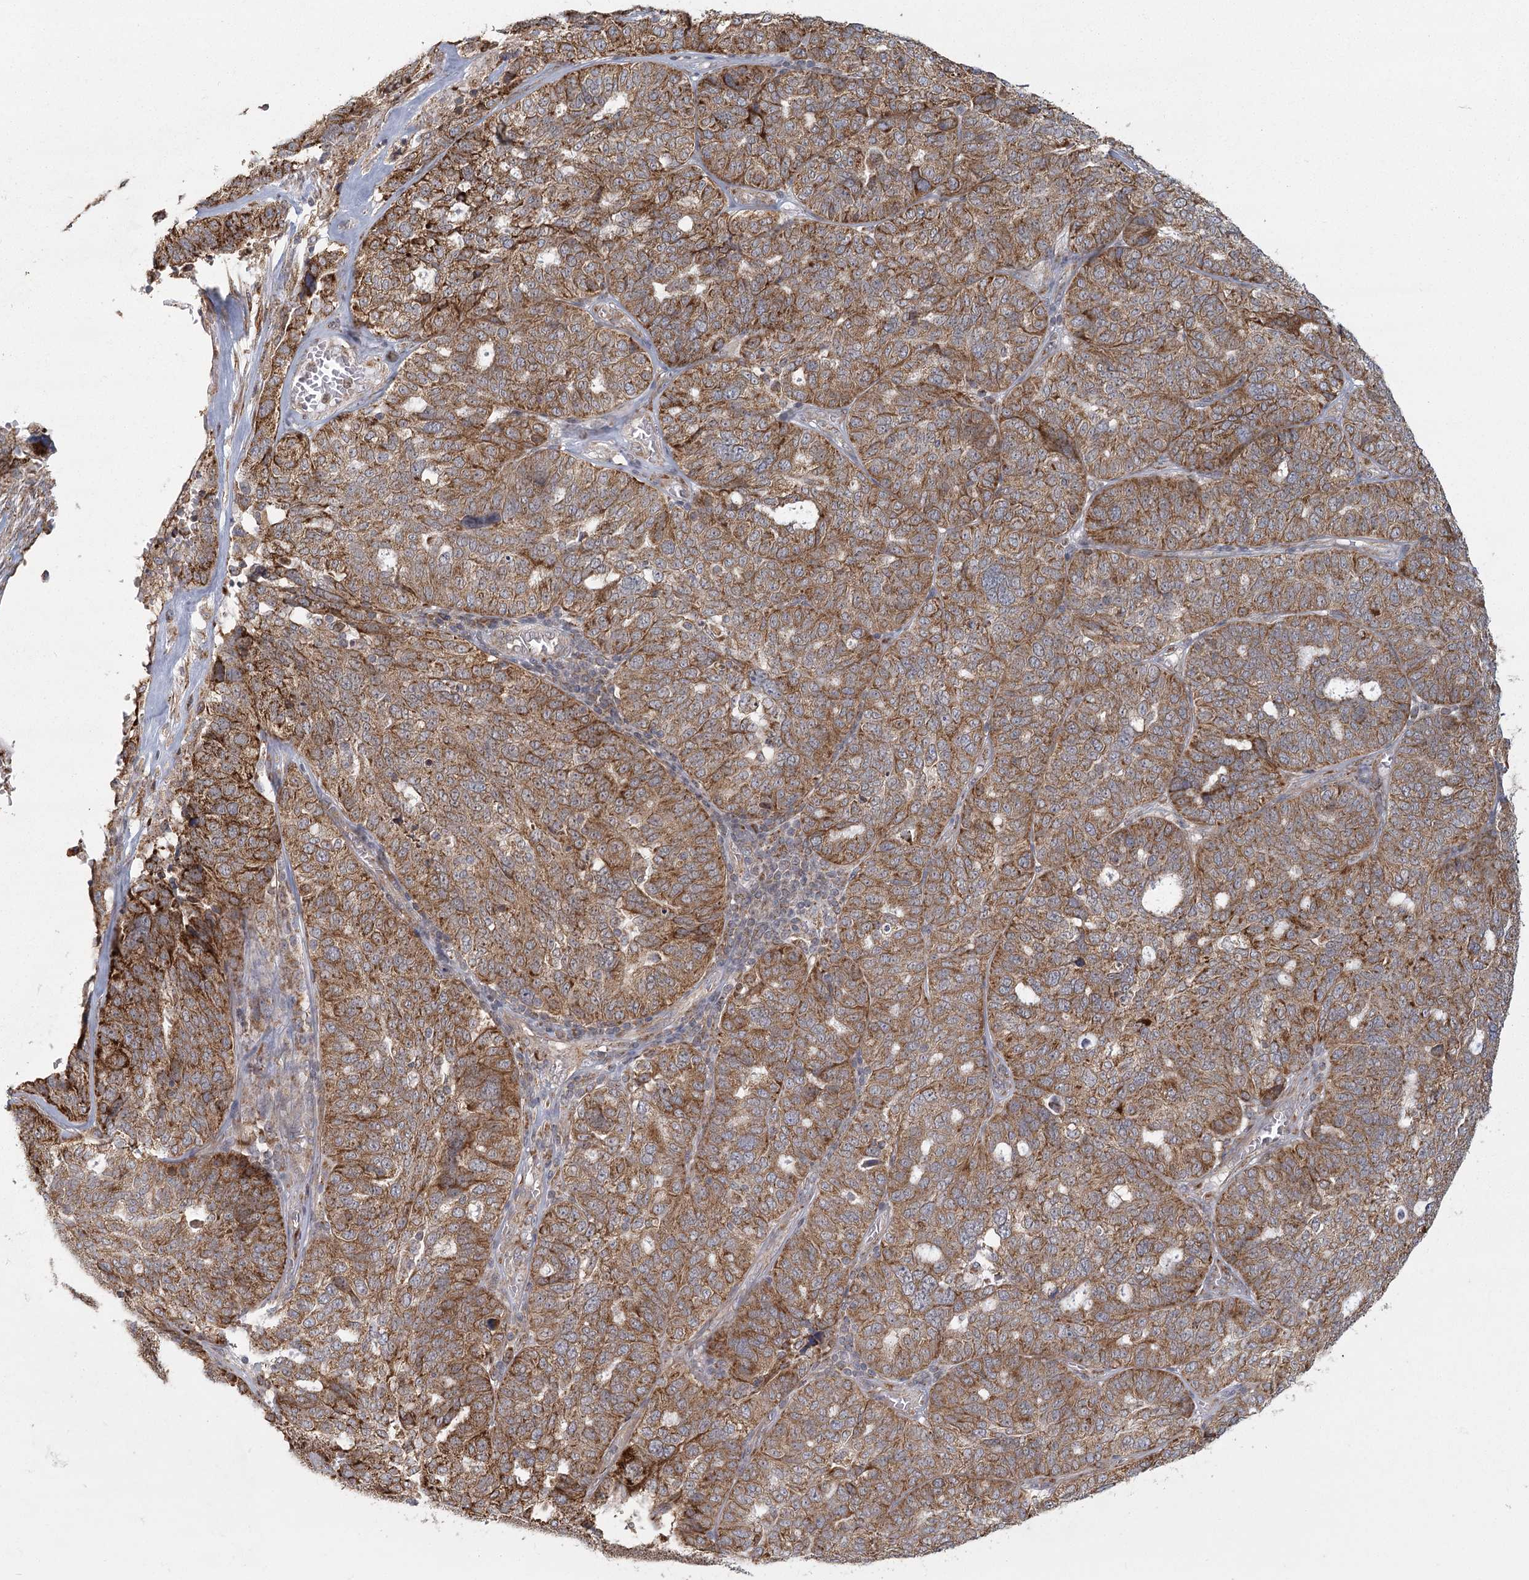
{"staining": {"intensity": "strong", "quantity": ">75%", "location": "cytoplasmic/membranous"}, "tissue": "ovarian cancer", "cell_type": "Tumor cells", "image_type": "cancer", "snomed": [{"axis": "morphology", "description": "Cystadenocarcinoma, serous, NOS"}, {"axis": "topography", "description": "Ovary"}], "caption": "Immunohistochemical staining of human ovarian serous cystadenocarcinoma shows high levels of strong cytoplasmic/membranous protein staining in approximately >75% of tumor cells. The protein is stained brown, and the nuclei are stained in blue (DAB (3,3'-diaminobenzidine) IHC with brightfield microscopy, high magnification).", "gene": "LACTB", "patient": {"sex": "female", "age": 59}}